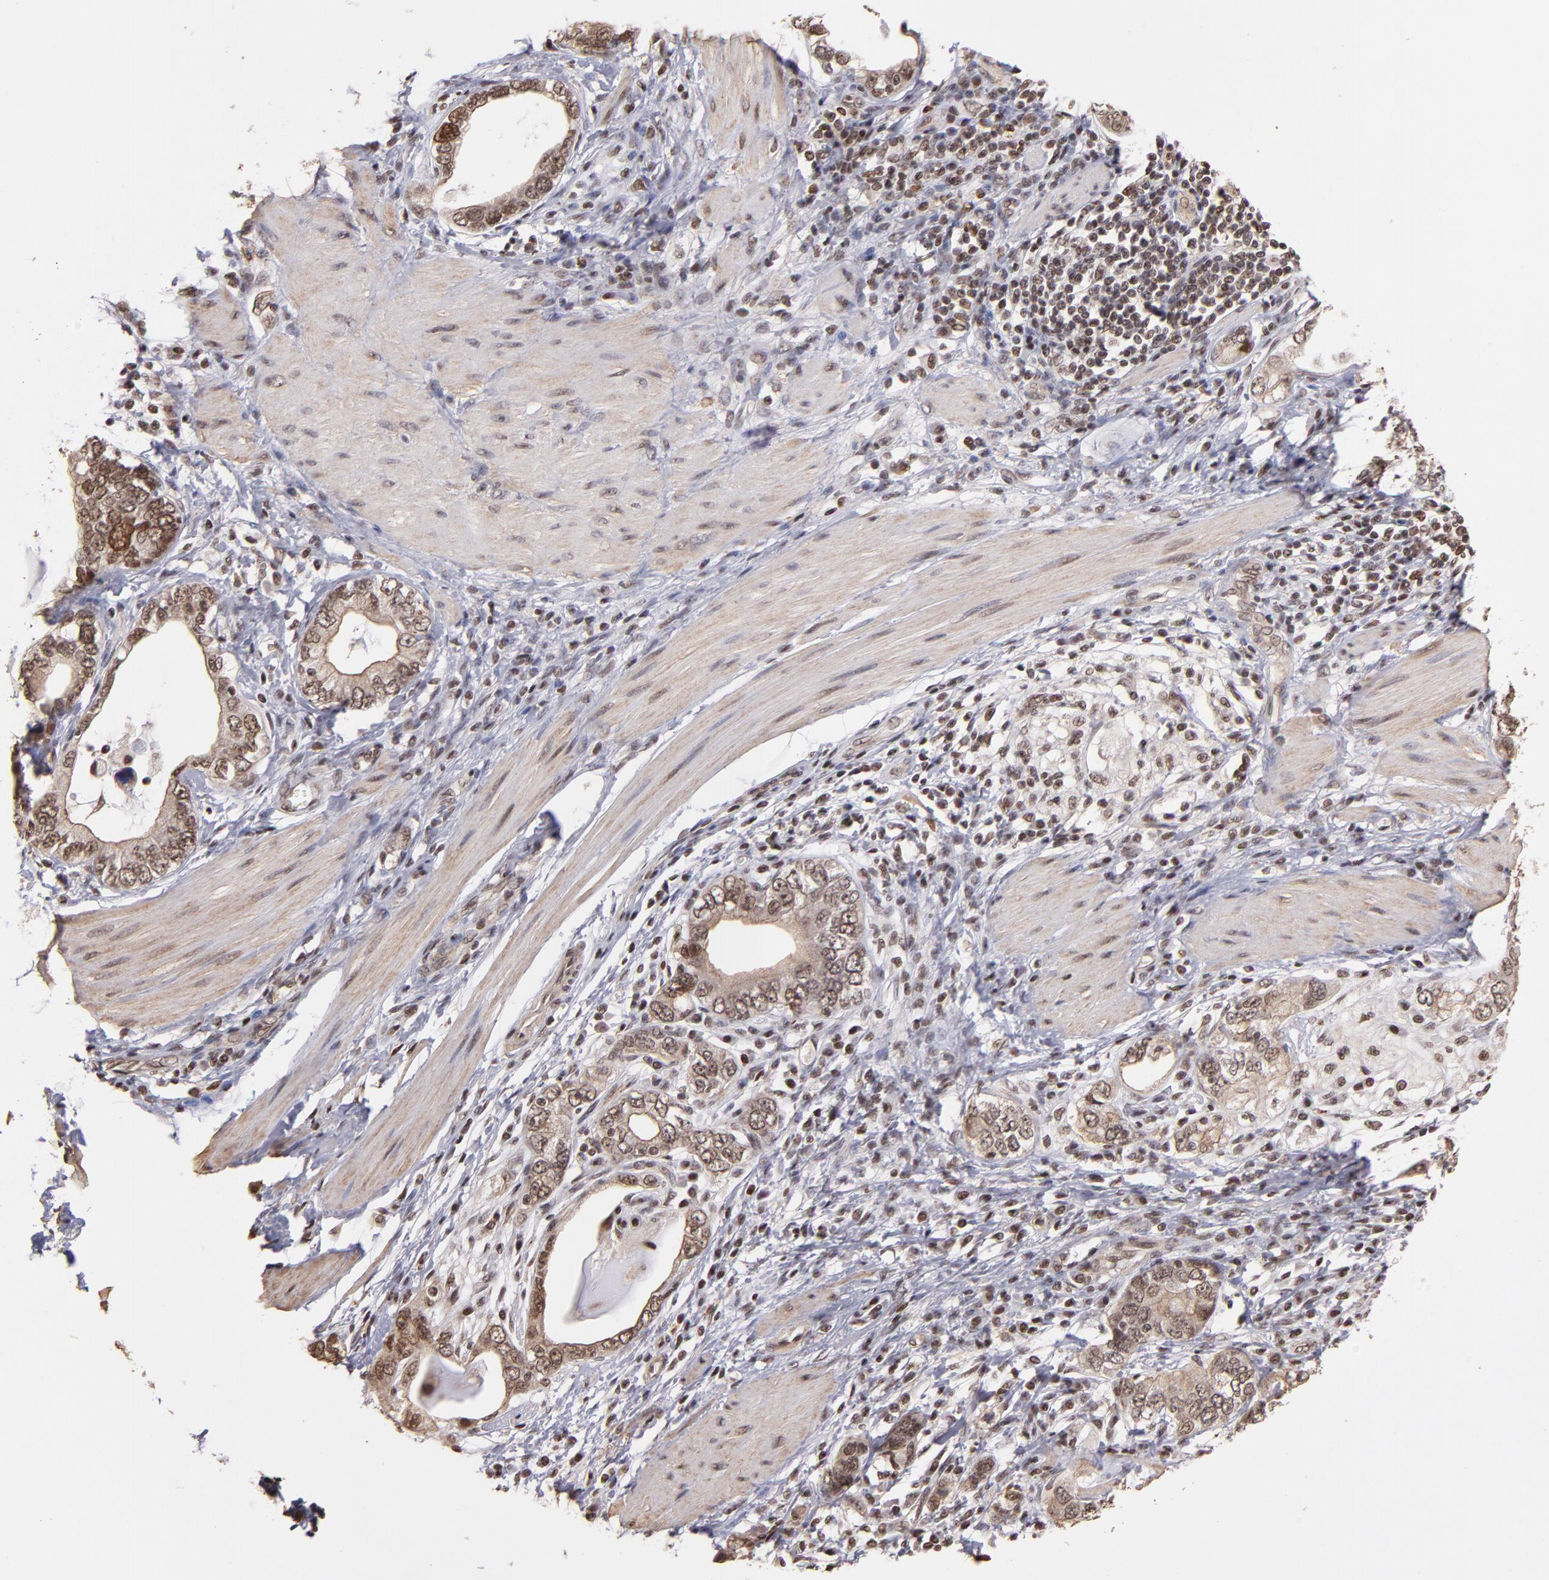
{"staining": {"intensity": "weak", "quantity": ">75%", "location": "nuclear"}, "tissue": "stomach cancer", "cell_type": "Tumor cells", "image_type": "cancer", "snomed": [{"axis": "morphology", "description": "Adenocarcinoma, NOS"}, {"axis": "topography", "description": "Stomach, lower"}], "caption": "Immunohistochemistry photomicrograph of stomach cancer stained for a protein (brown), which displays low levels of weak nuclear staining in about >75% of tumor cells.", "gene": "TERF2", "patient": {"sex": "female", "age": 93}}